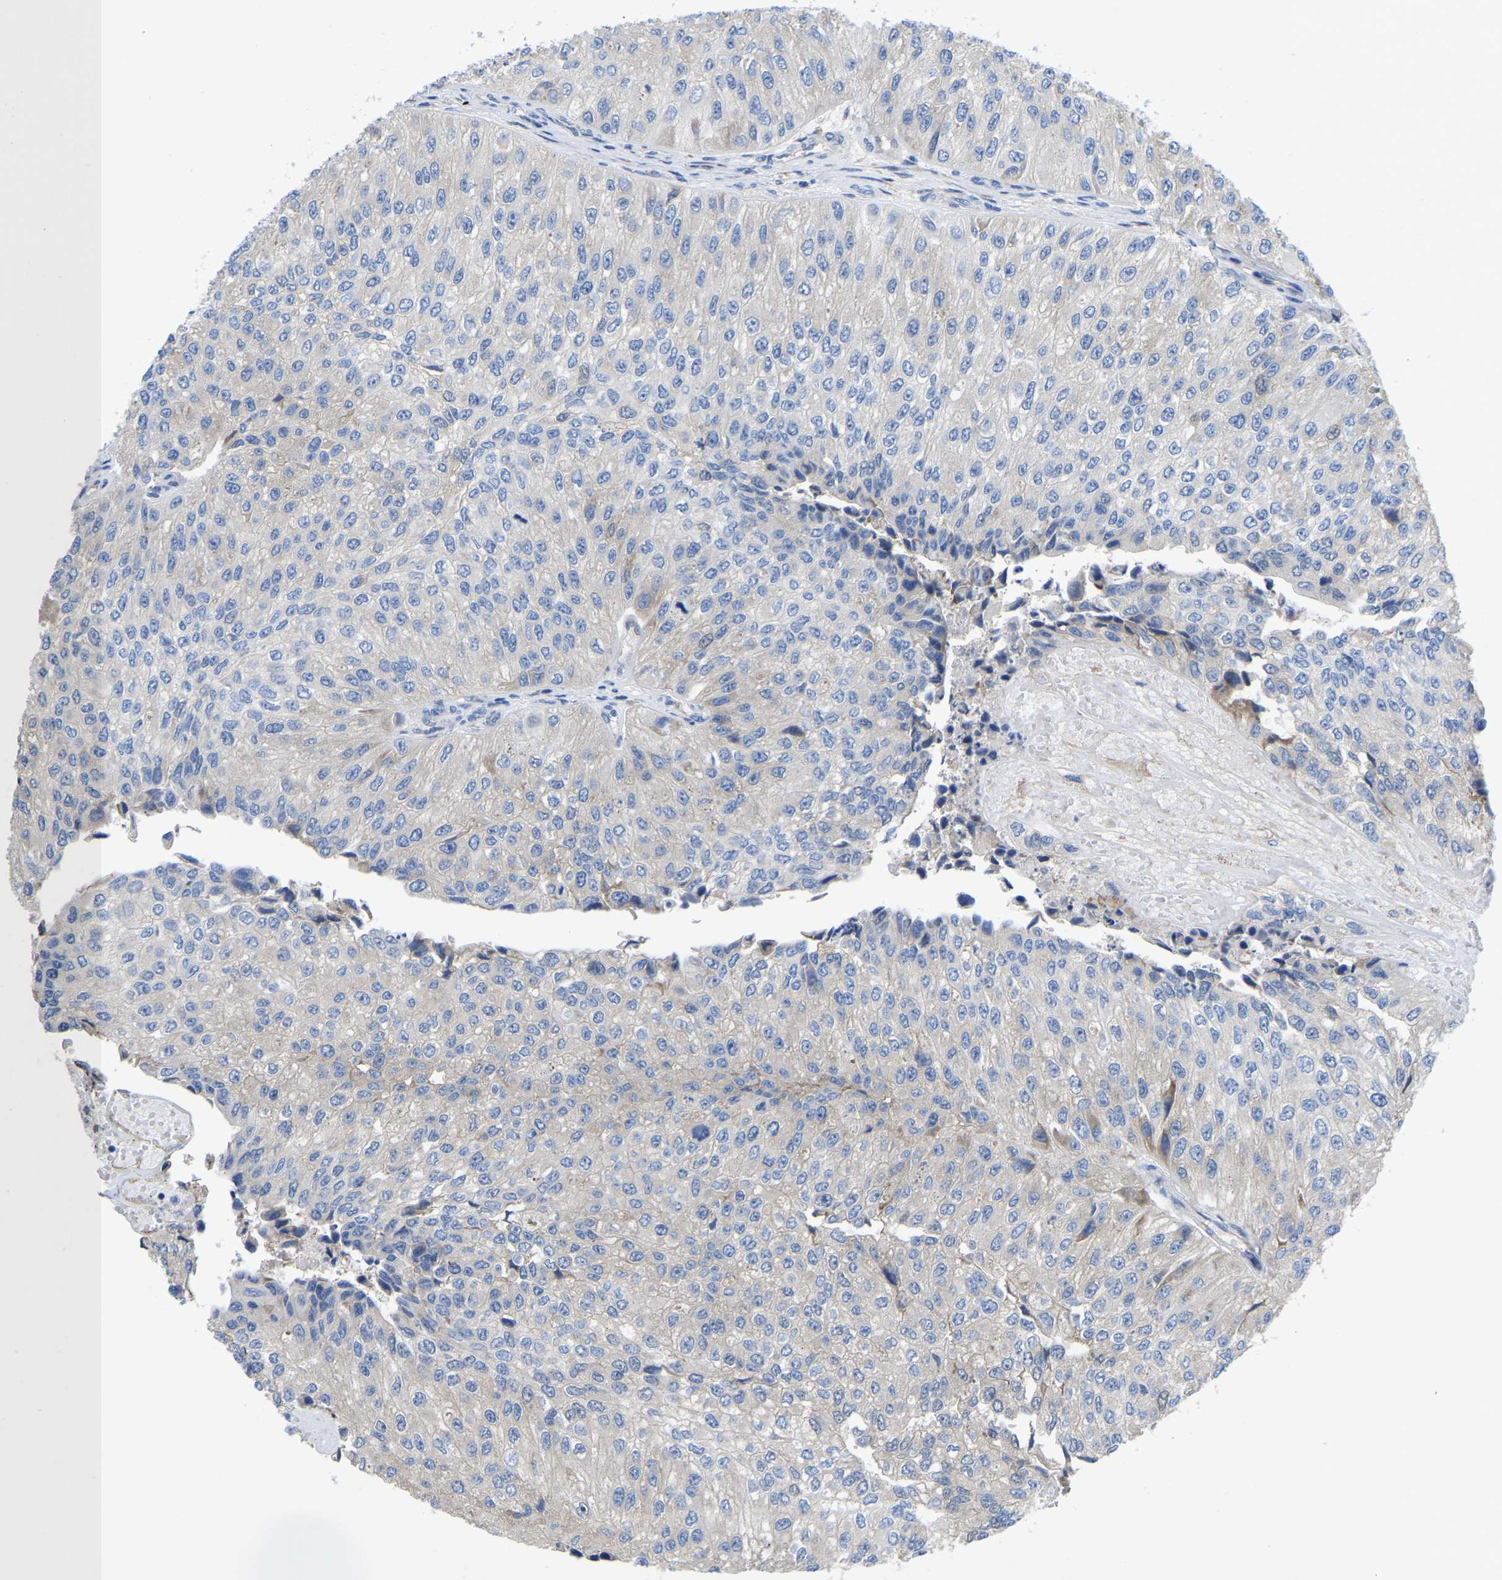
{"staining": {"intensity": "weak", "quantity": "<25%", "location": "cytoplasmic/membranous"}, "tissue": "urothelial cancer", "cell_type": "Tumor cells", "image_type": "cancer", "snomed": [{"axis": "morphology", "description": "Urothelial carcinoma, High grade"}, {"axis": "topography", "description": "Kidney"}, {"axis": "topography", "description": "Urinary bladder"}], "caption": "This is an immunohistochemistry micrograph of human high-grade urothelial carcinoma. There is no expression in tumor cells.", "gene": "ABCA10", "patient": {"sex": "male", "age": 77}}